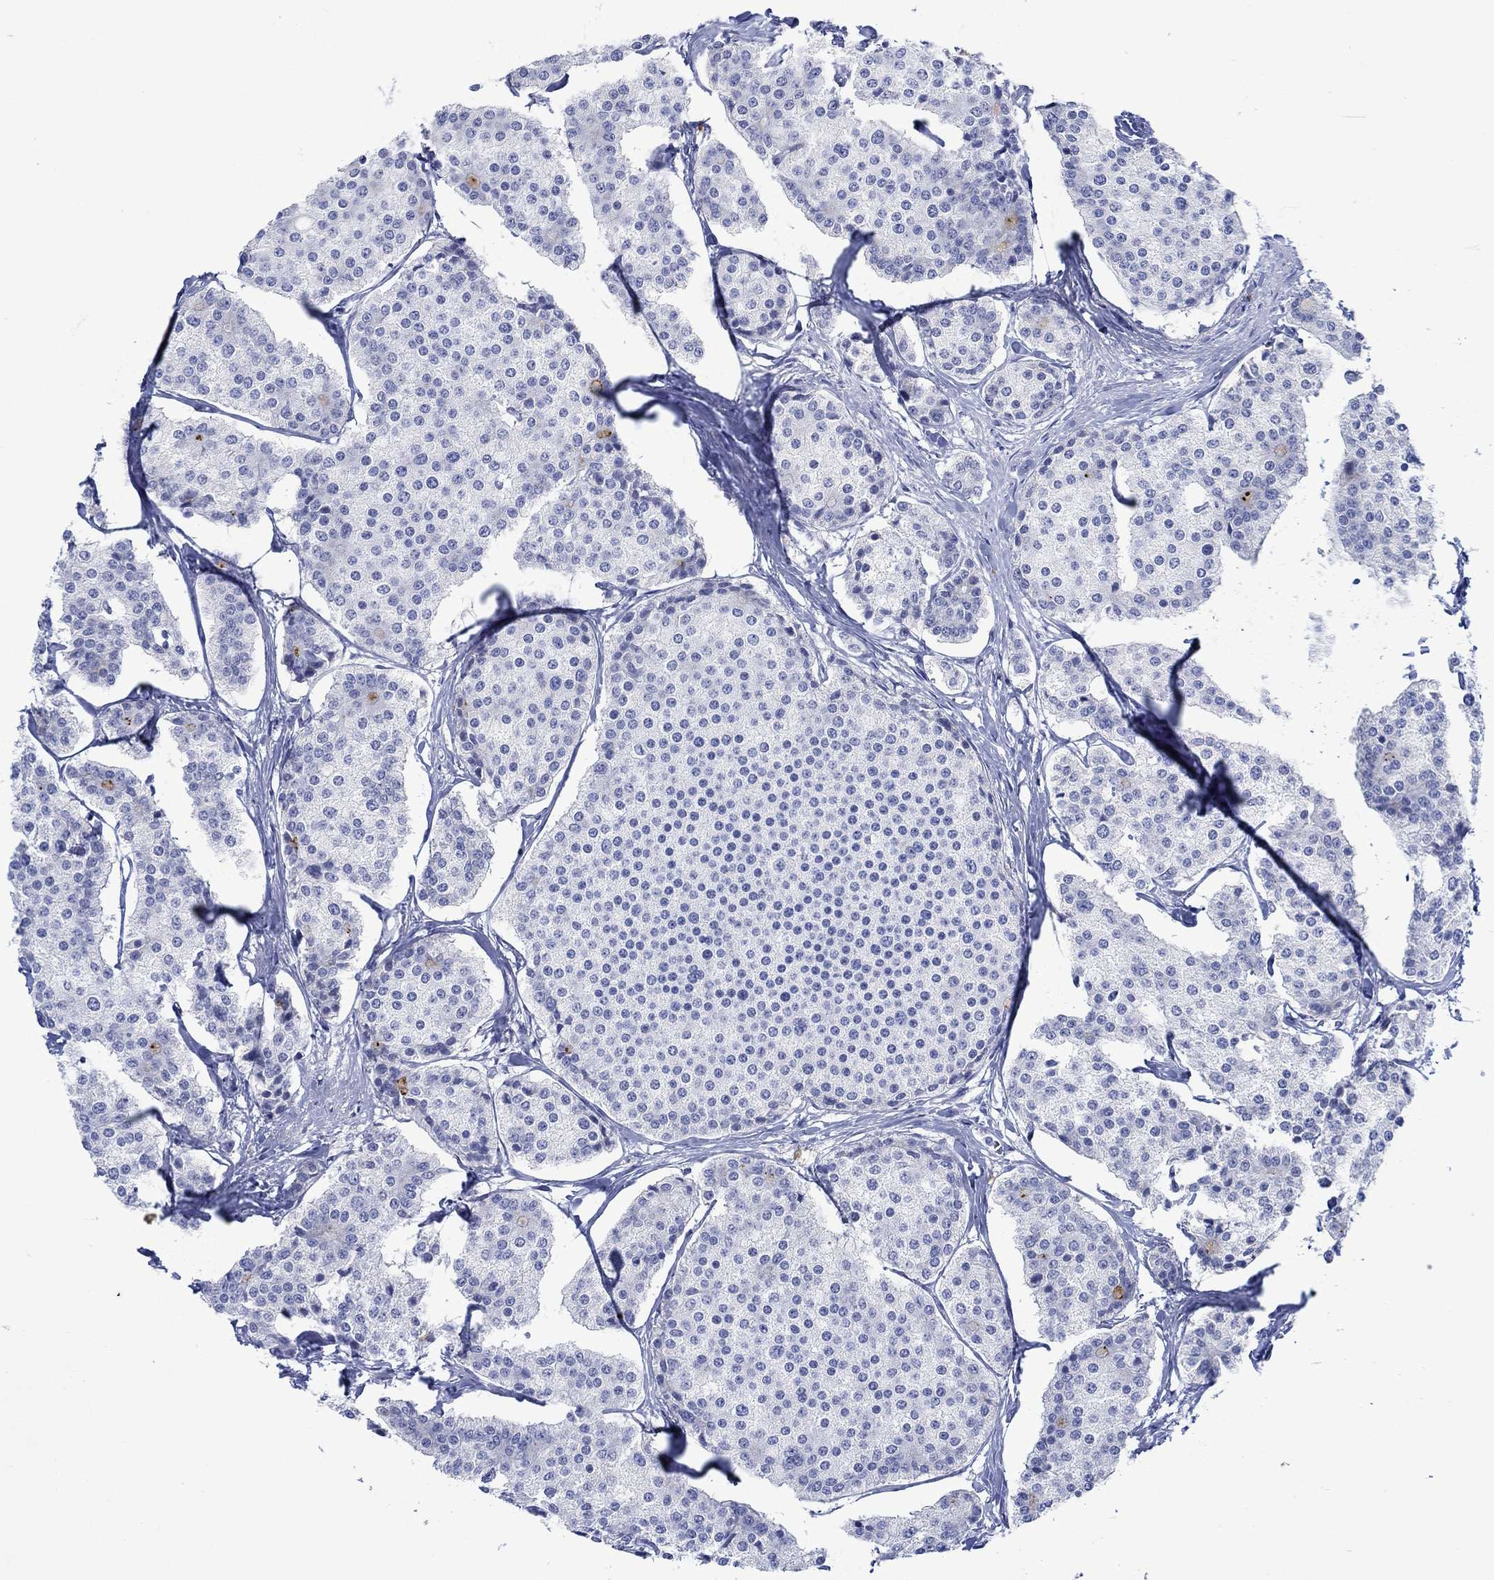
{"staining": {"intensity": "negative", "quantity": "none", "location": "none"}, "tissue": "carcinoid", "cell_type": "Tumor cells", "image_type": "cancer", "snomed": [{"axis": "morphology", "description": "Carcinoid, malignant, NOS"}, {"axis": "topography", "description": "Small intestine"}], "caption": "A photomicrograph of human malignant carcinoid is negative for staining in tumor cells.", "gene": "KSR2", "patient": {"sex": "female", "age": 65}}